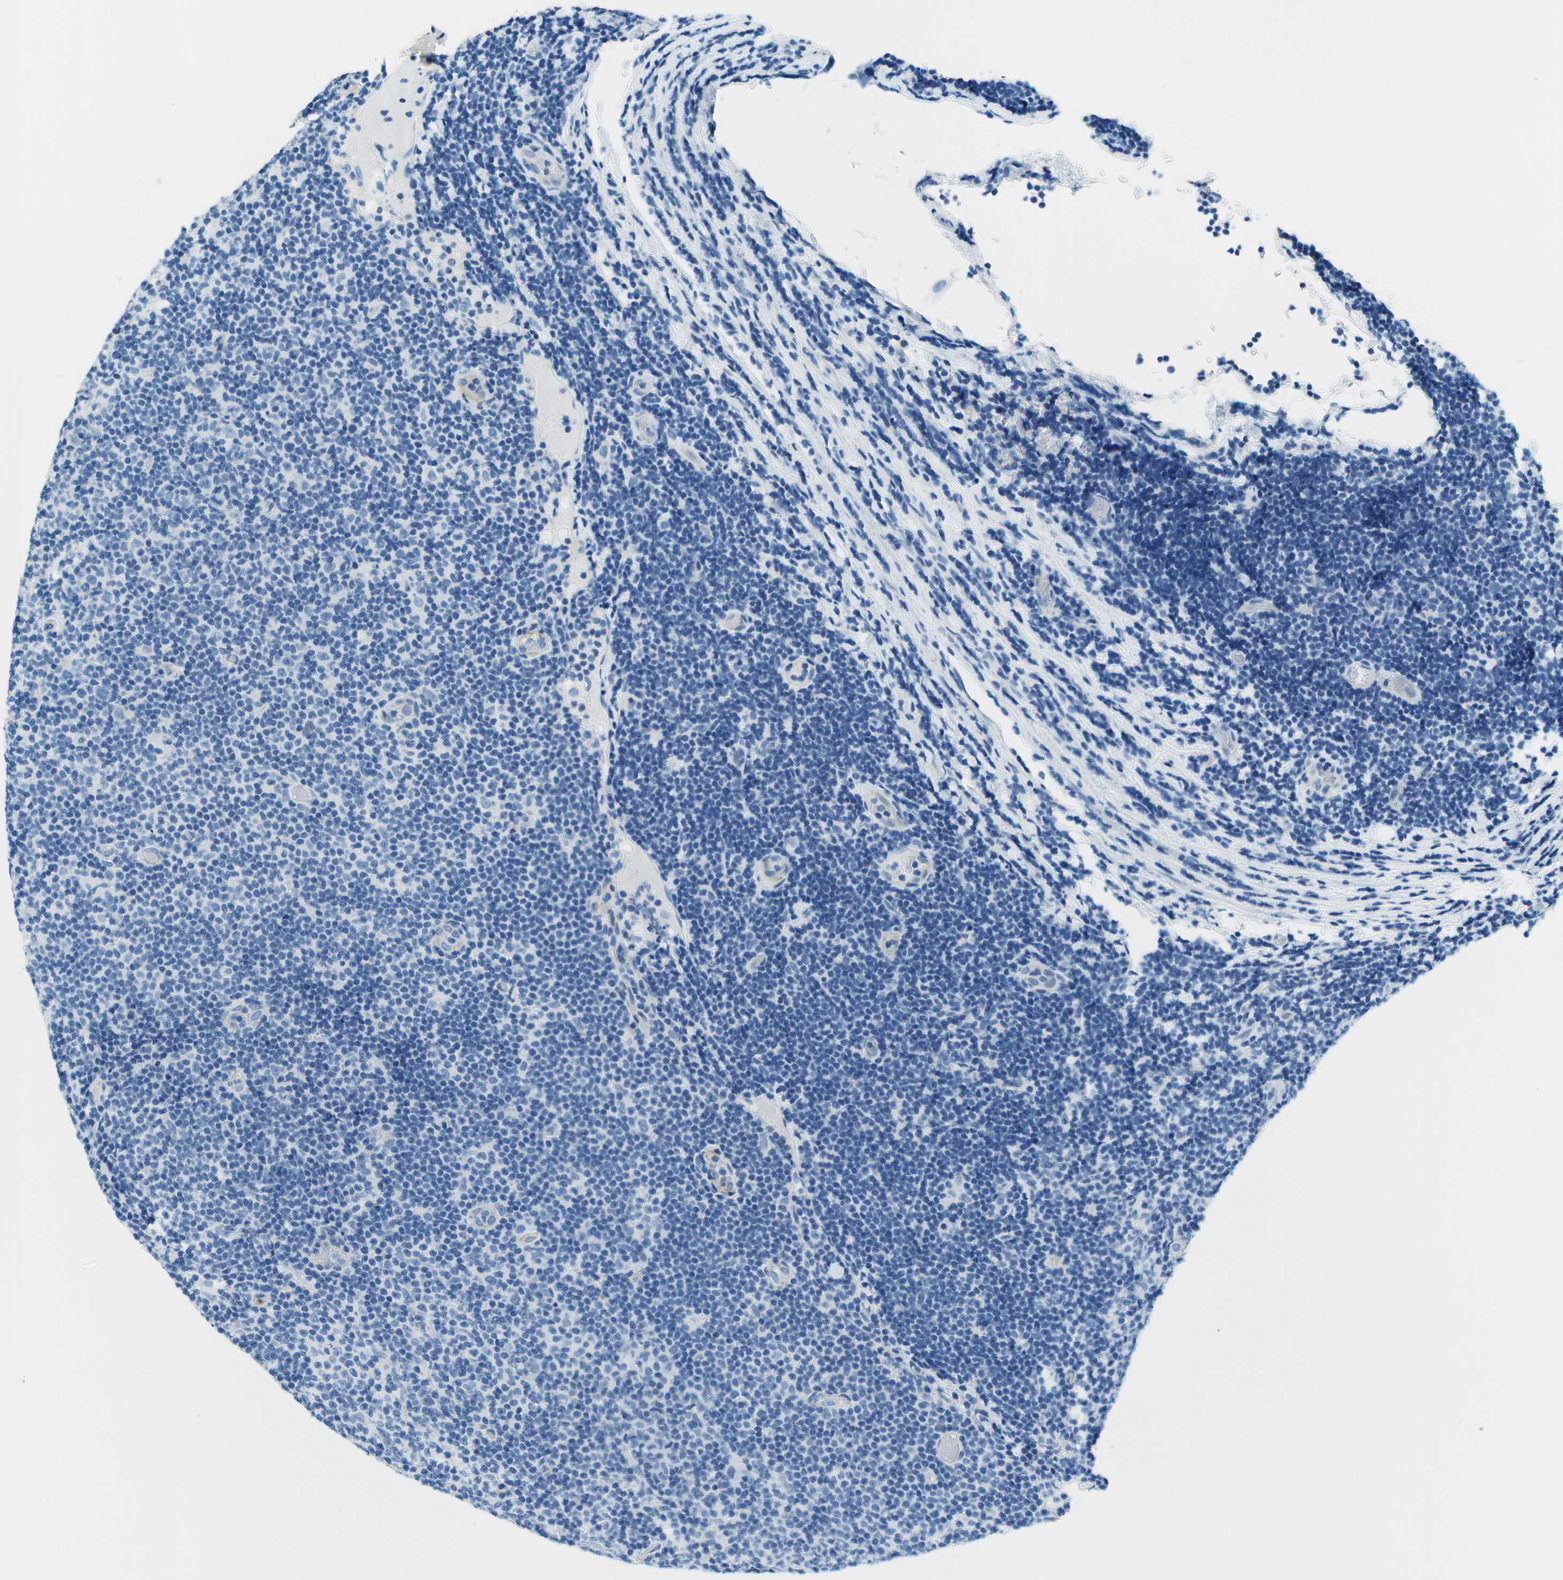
{"staining": {"intensity": "negative", "quantity": "none", "location": "none"}, "tissue": "lymphoma", "cell_type": "Tumor cells", "image_type": "cancer", "snomed": [{"axis": "morphology", "description": "Malignant lymphoma, non-Hodgkin's type, Low grade"}, {"axis": "topography", "description": "Lymph node"}], "caption": "Immunohistochemistry (IHC) histopathology image of neoplastic tissue: human lymphoma stained with DAB demonstrates no significant protein expression in tumor cells.", "gene": "SLC16A10", "patient": {"sex": "male", "age": 83}}